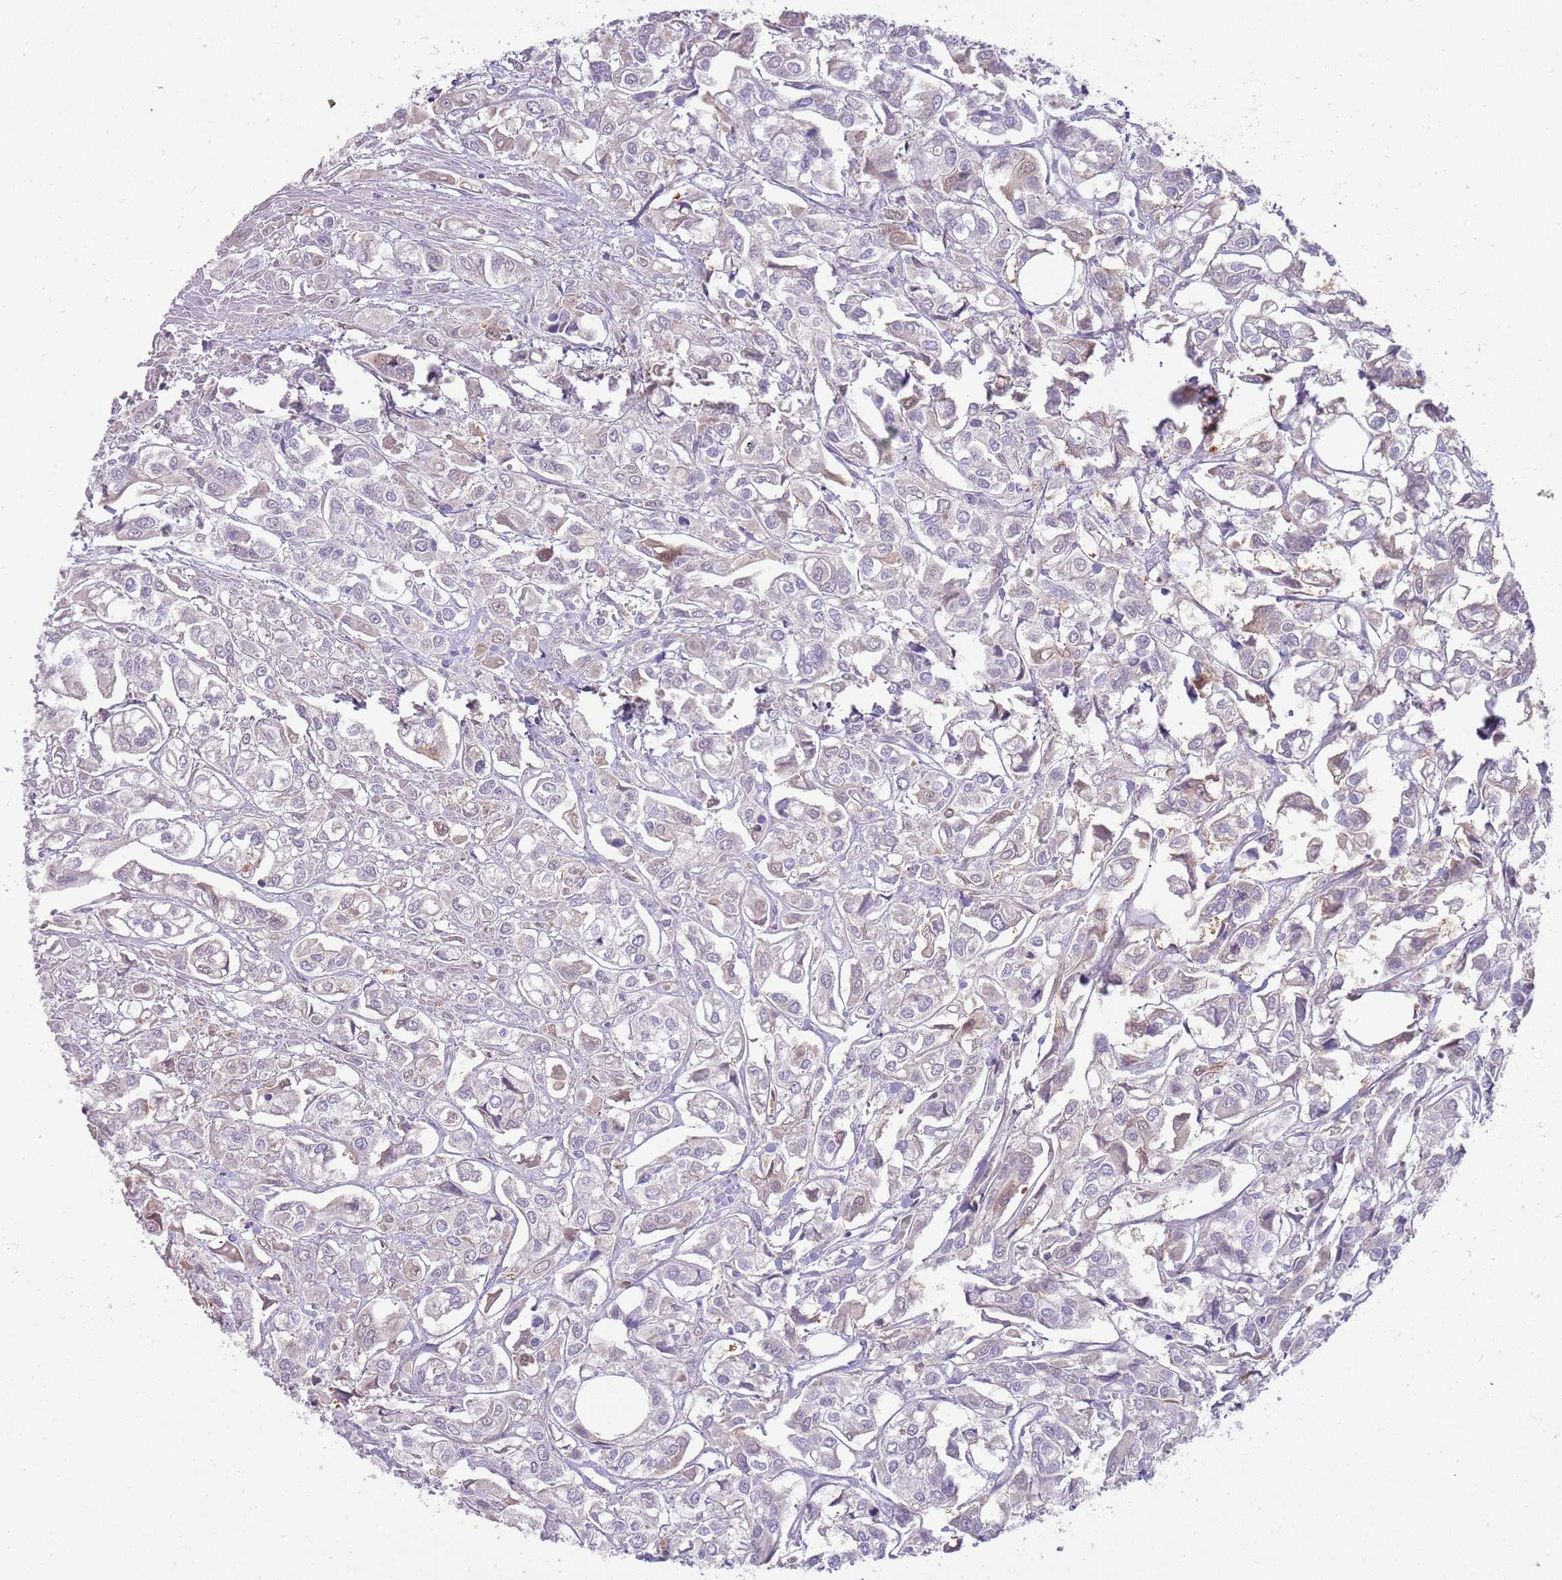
{"staining": {"intensity": "negative", "quantity": "none", "location": "none"}, "tissue": "urothelial cancer", "cell_type": "Tumor cells", "image_type": "cancer", "snomed": [{"axis": "morphology", "description": "Urothelial carcinoma, High grade"}, {"axis": "topography", "description": "Urinary bladder"}], "caption": "High power microscopy photomicrograph of an immunohistochemistry (IHC) image of urothelial carcinoma (high-grade), revealing no significant expression in tumor cells. Brightfield microscopy of immunohistochemistry stained with DAB (3,3'-diaminobenzidine) (brown) and hematoxylin (blue), captured at high magnification.", "gene": "DIPK1C", "patient": {"sex": "male", "age": 67}}